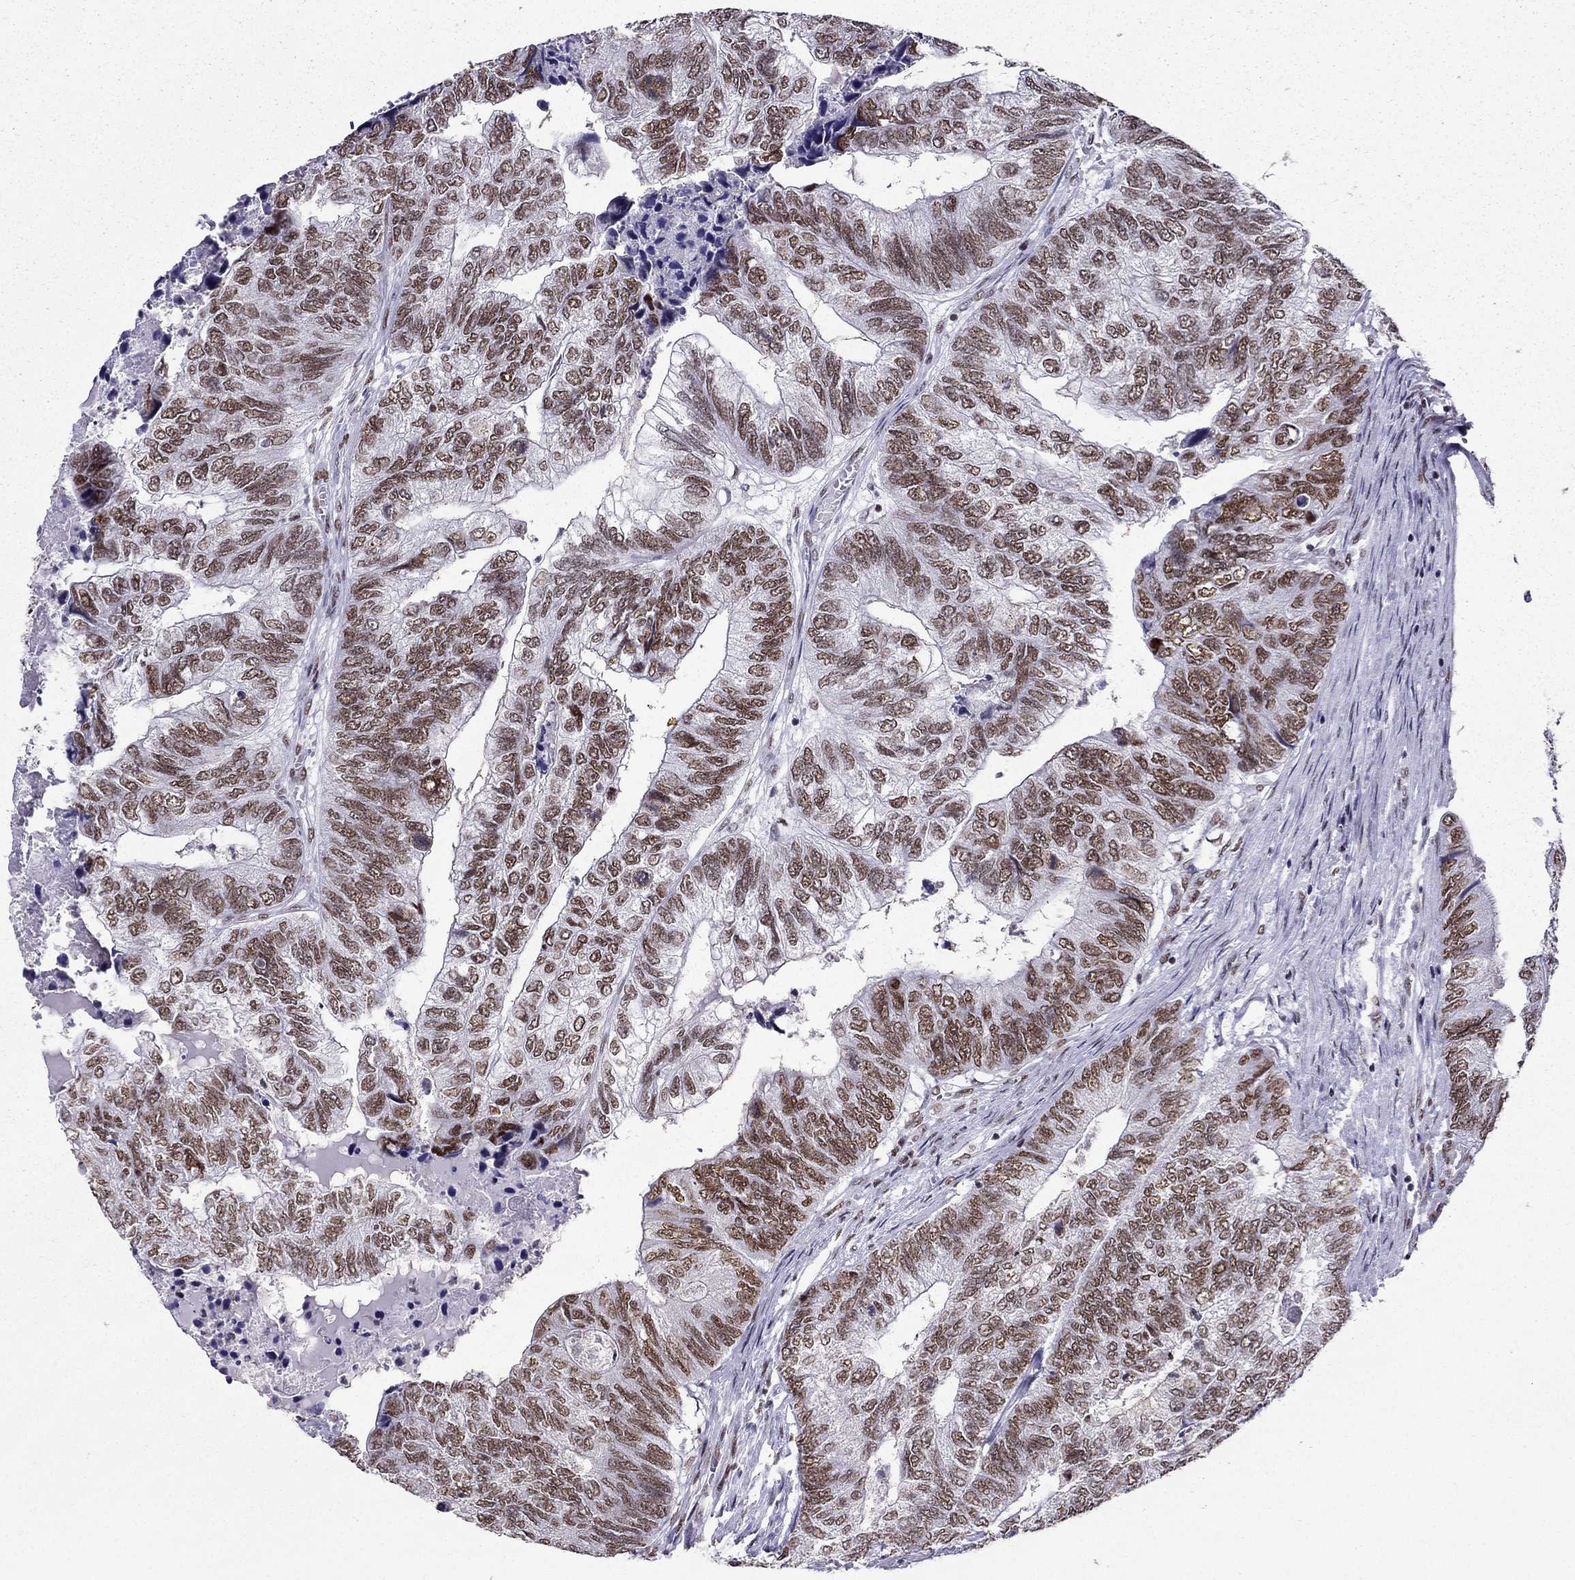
{"staining": {"intensity": "moderate", "quantity": ">75%", "location": "nuclear"}, "tissue": "colorectal cancer", "cell_type": "Tumor cells", "image_type": "cancer", "snomed": [{"axis": "morphology", "description": "Adenocarcinoma, NOS"}, {"axis": "topography", "description": "Colon"}], "caption": "An immunohistochemistry image of tumor tissue is shown. Protein staining in brown highlights moderate nuclear positivity in colorectal cancer within tumor cells.", "gene": "ZNF420", "patient": {"sex": "female", "age": 67}}